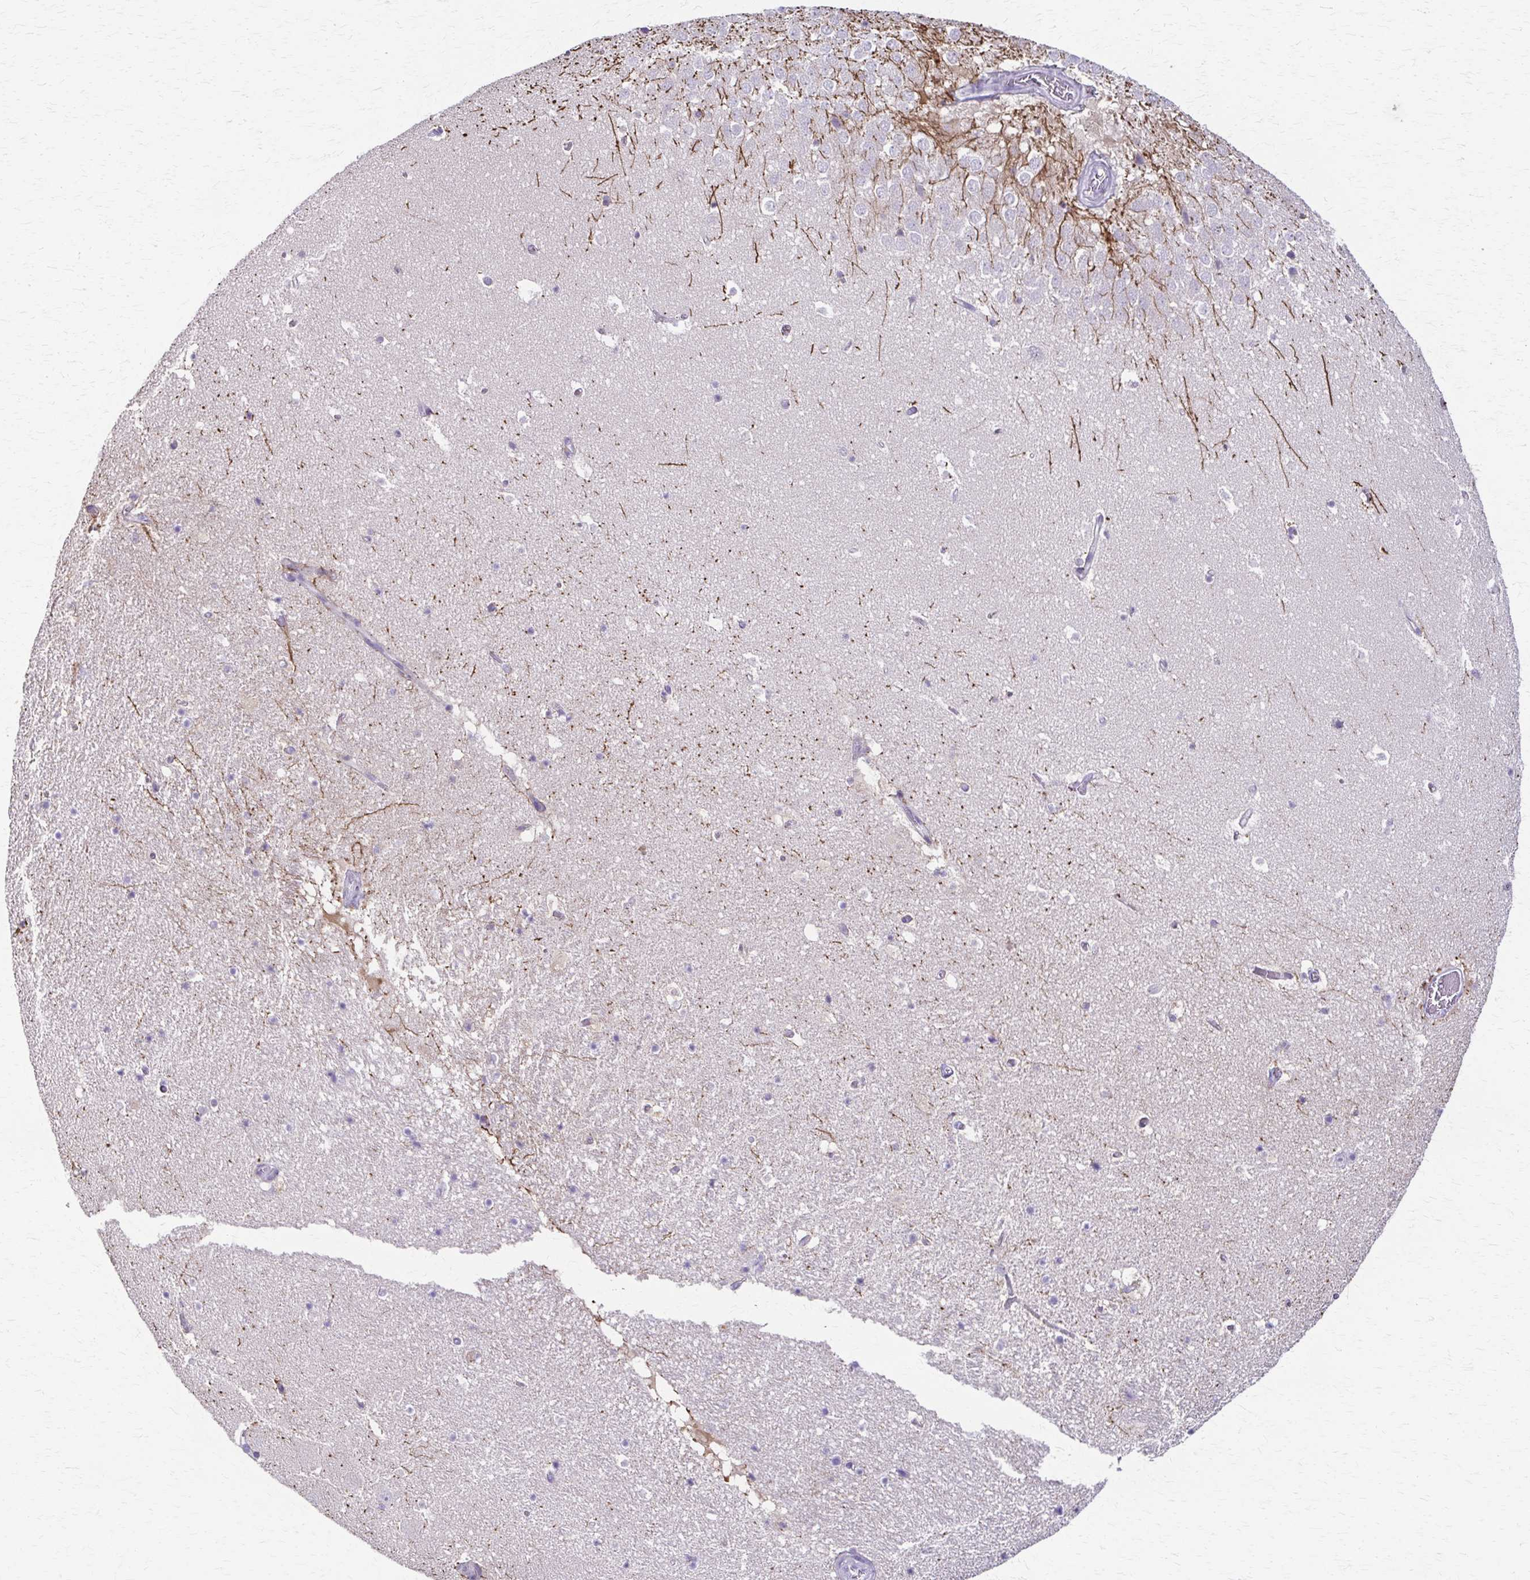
{"staining": {"intensity": "negative", "quantity": "none", "location": "none"}, "tissue": "hippocampus", "cell_type": "Glial cells", "image_type": "normal", "snomed": [{"axis": "morphology", "description": "Normal tissue, NOS"}, {"axis": "topography", "description": "Hippocampus"}], "caption": "This is a micrograph of immunohistochemistry (IHC) staining of unremarkable hippocampus, which shows no expression in glial cells. (DAB IHC visualized using brightfield microscopy, high magnification).", "gene": "PIK3AP1", "patient": {"sex": "female", "age": 42}}